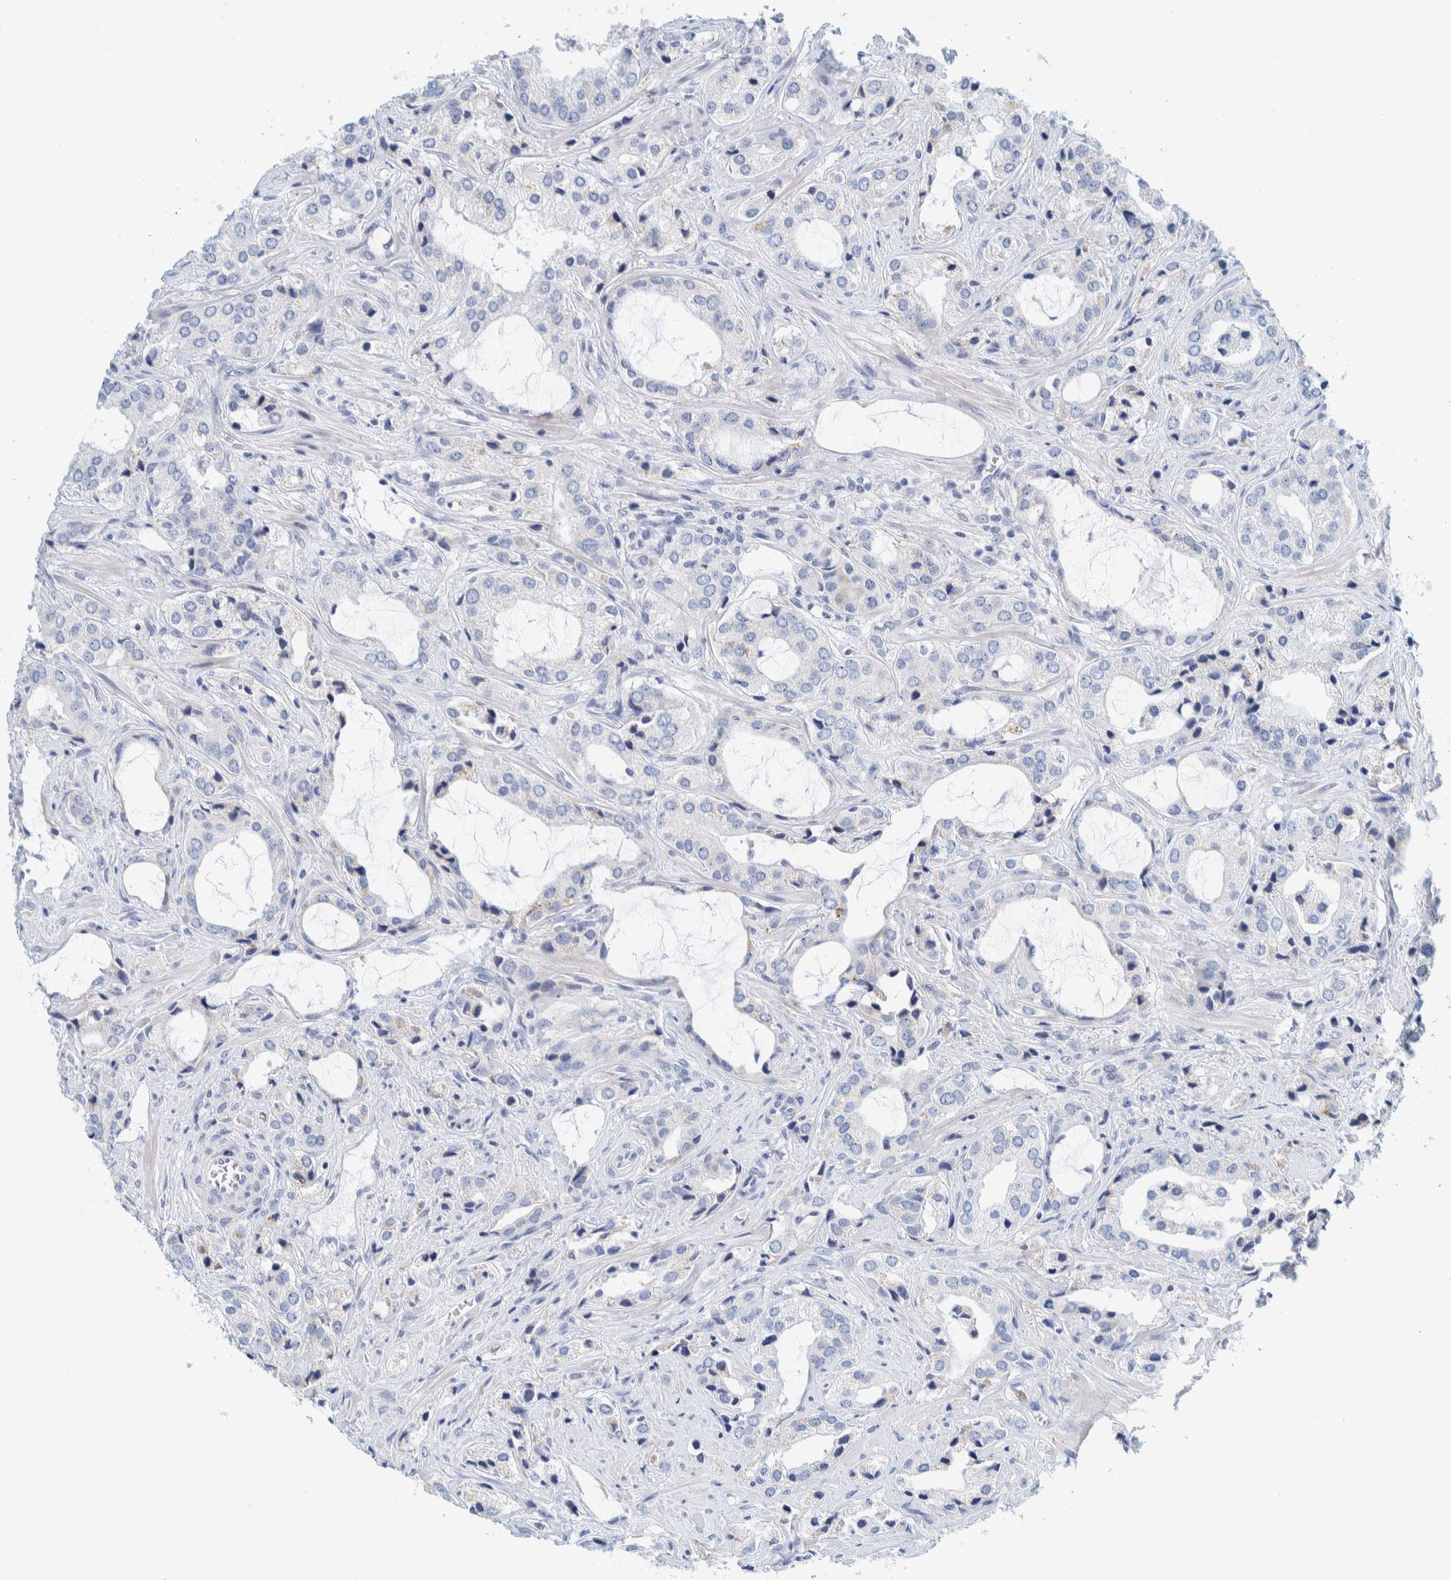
{"staining": {"intensity": "negative", "quantity": "none", "location": "none"}, "tissue": "prostate cancer", "cell_type": "Tumor cells", "image_type": "cancer", "snomed": [{"axis": "morphology", "description": "Adenocarcinoma, High grade"}, {"axis": "topography", "description": "Prostate"}], "caption": "Human high-grade adenocarcinoma (prostate) stained for a protein using immunohistochemistry demonstrates no positivity in tumor cells.", "gene": "MOG", "patient": {"sex": "male", "age": 66}}